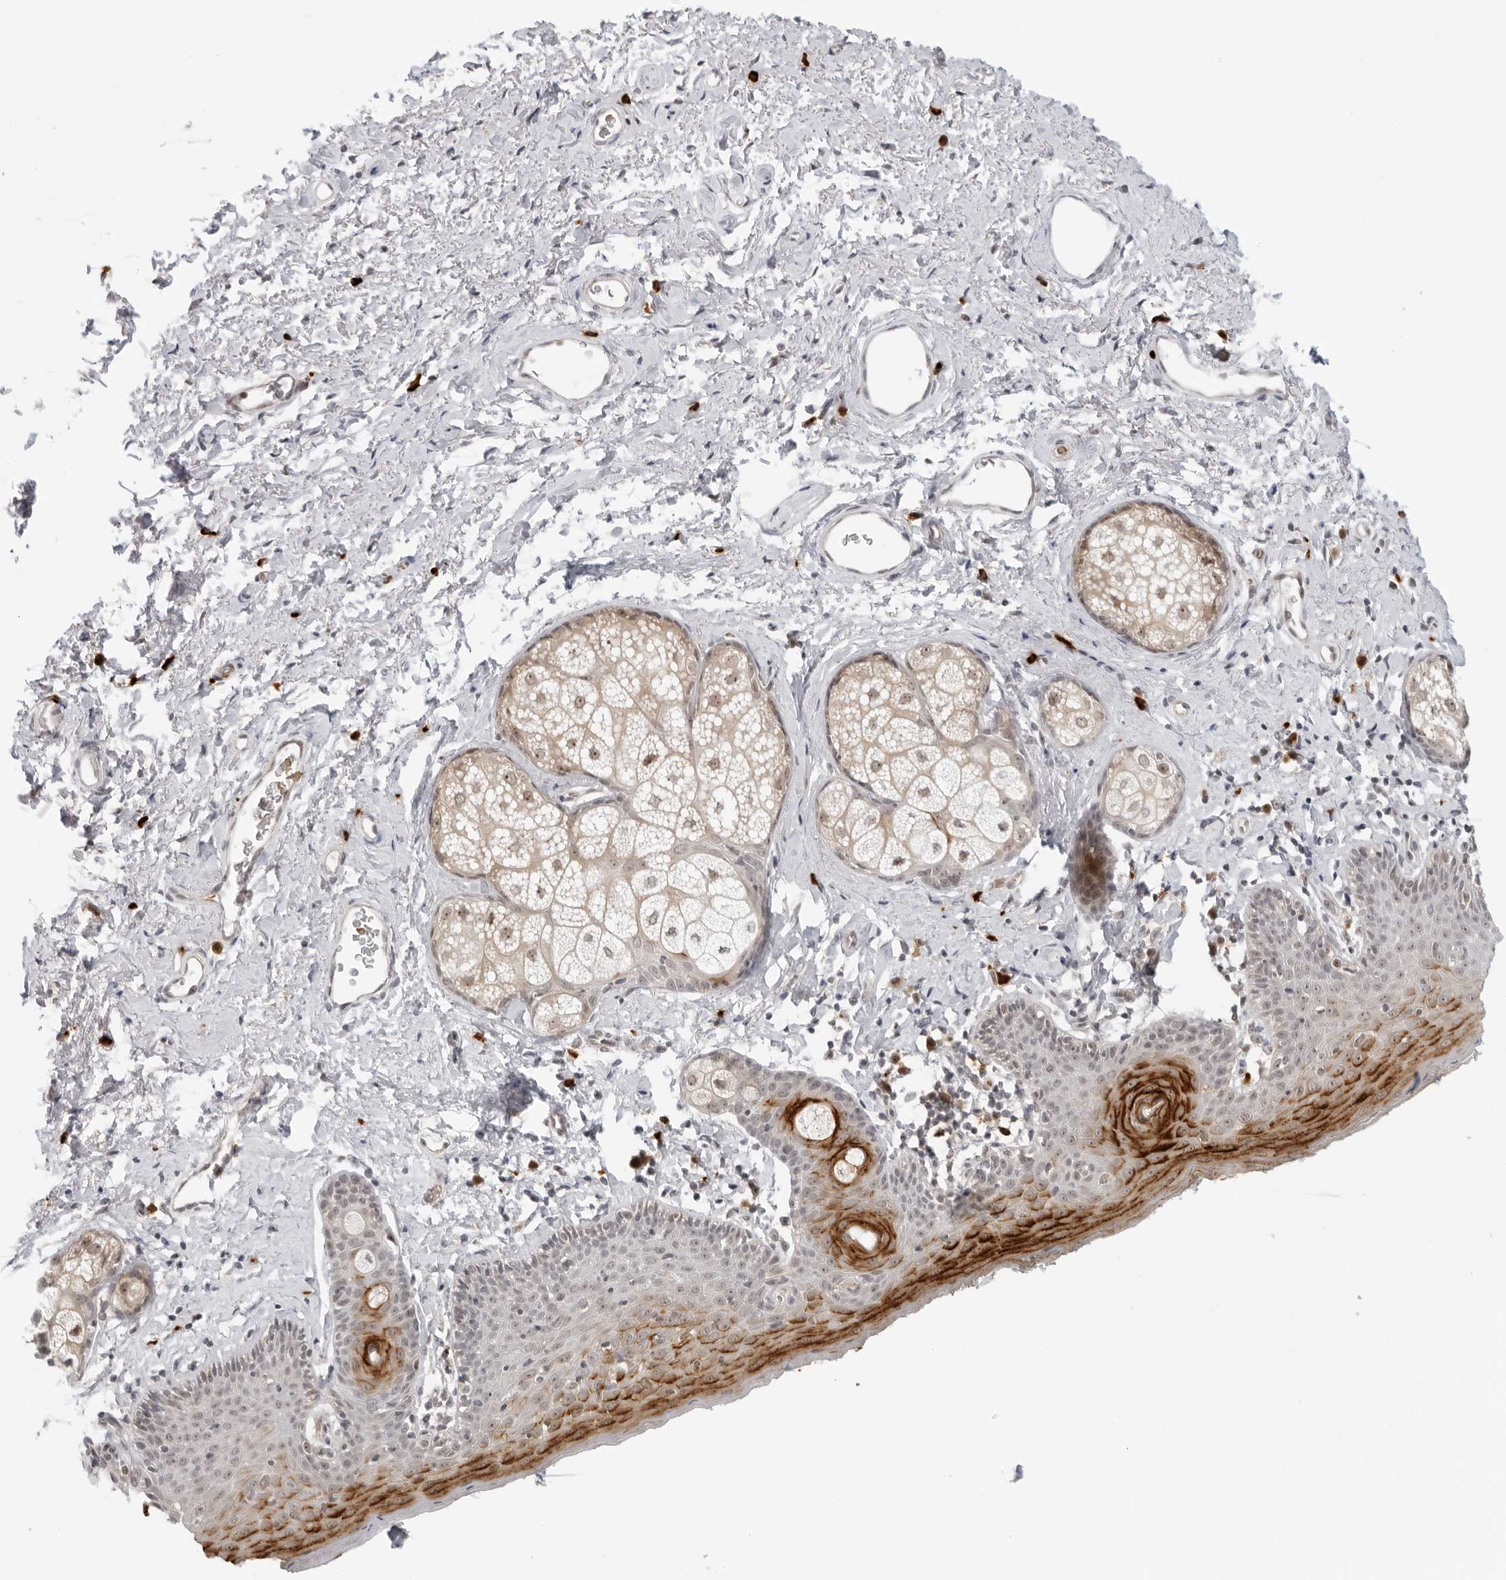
{"staining": {"intensity": "moderate", "quantity": "25%-75%", "location": "cytoplasmic/membranous,nuclear"}, "tissue": "skin", "cell_type": "Epidermal cells", "image_type": "normal", "snomed": [{"axis": "morphology", "description": "Normal tissue, NOS"}, {"axis": "topography", "description": "Vulva"}], "caption": "Approximately 25%-75% of epidermal cells in unremarkable human skin show moderate cytoplasmic/membranous,nuclear protein positivity as visualized by brown immunohistochemical staining.", "gene": "SUGCT", "patient": {"sex": "female", "age": 66}}